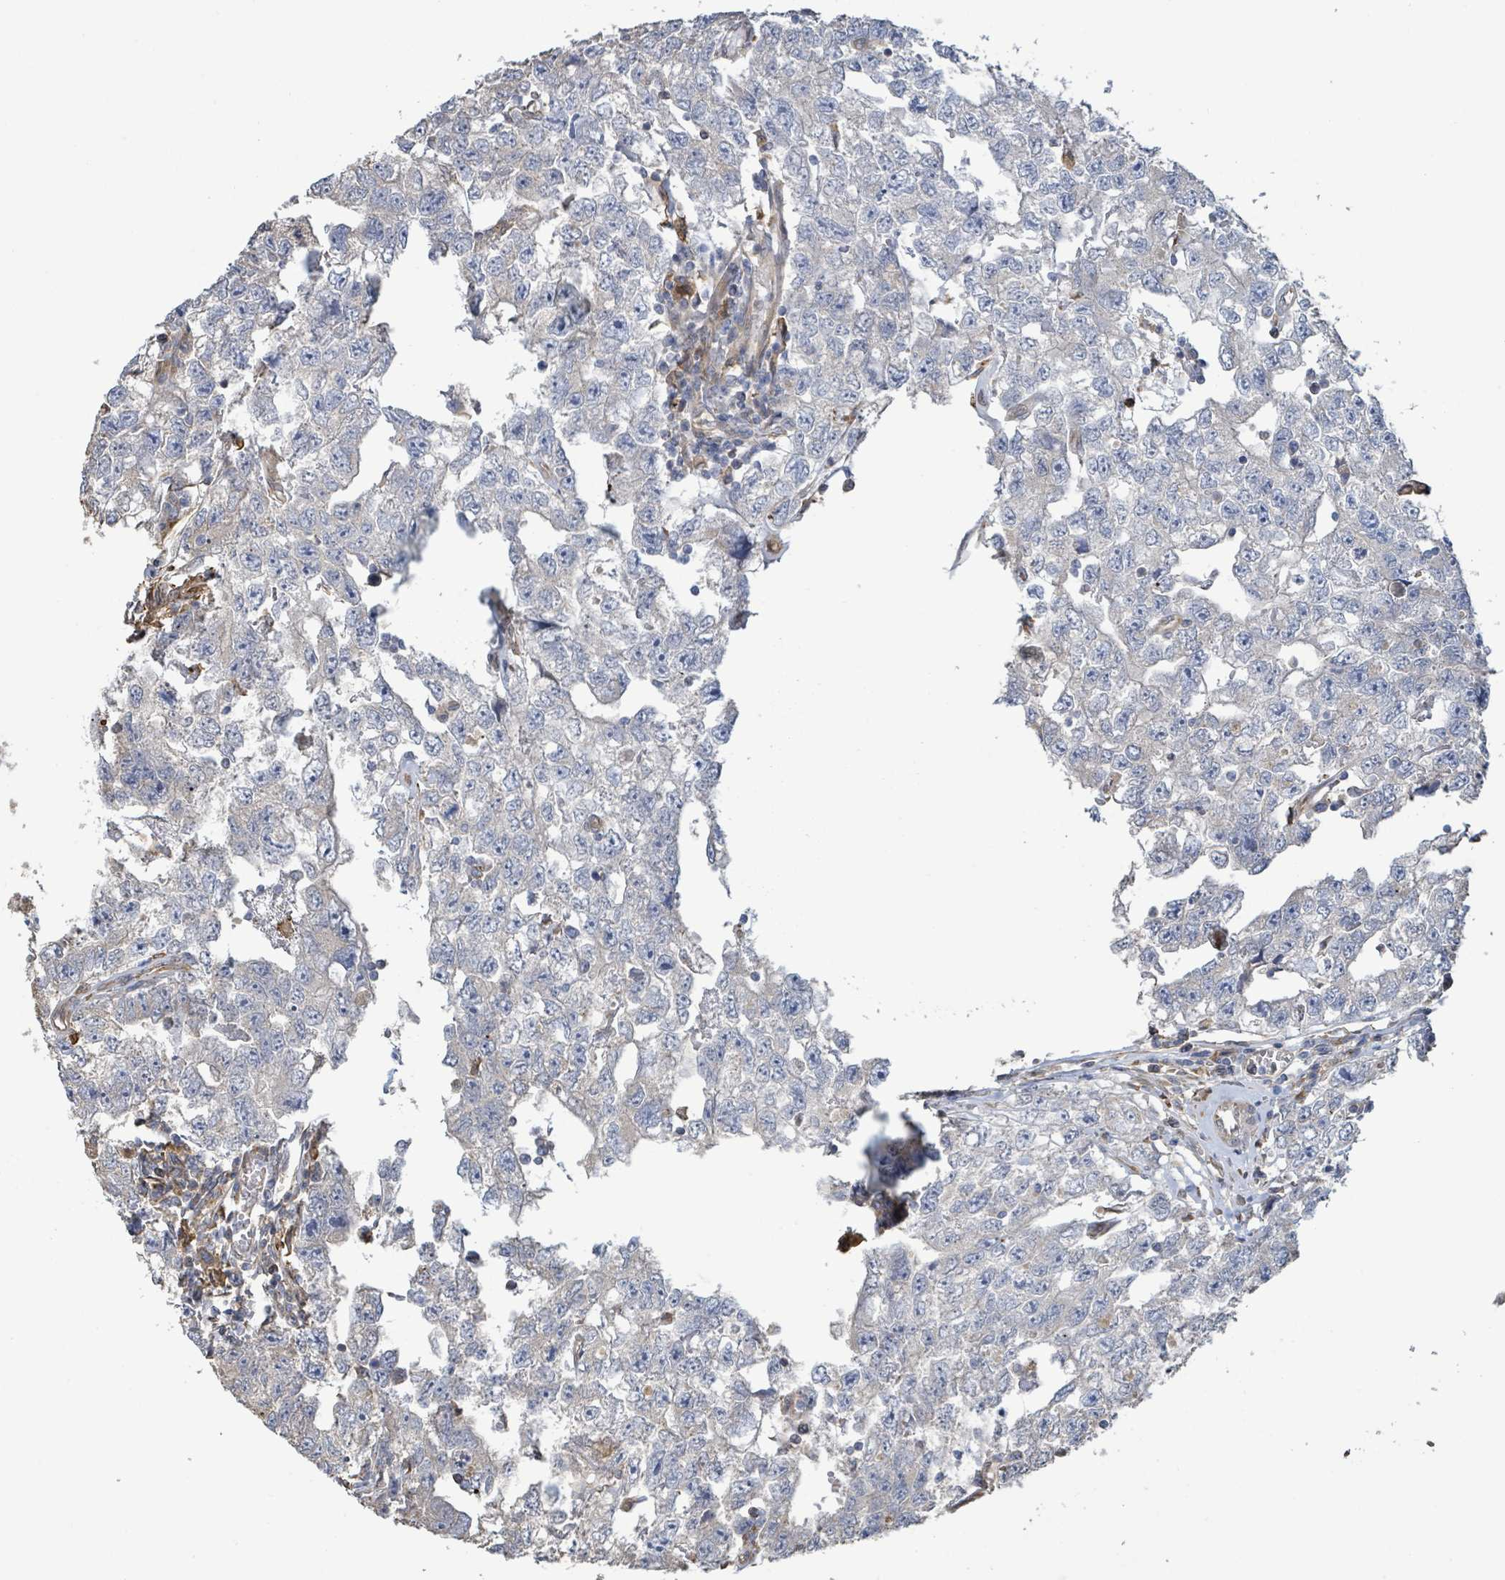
{"staining": {"intensity": "negative", "quantity": "none", "location": "none"}, "tissue": "testis cancer", "cell_type": "Tumor cells", "image_type": "cancer", "snomed": [{"axis": "morphology", "description": "Carcinoma, Embryonal, NOS"}, {"axis": "topography", "description": "Testis"}], "caption": "Tumor cells are negative for protein expression in human testis cancer (embryonal carcinoma). (Immunohistochemistry (ihc), brightfield microscopy, high magnification).", "gene": "ARPIN", "patient": {"sex": "male", "age": 22}}